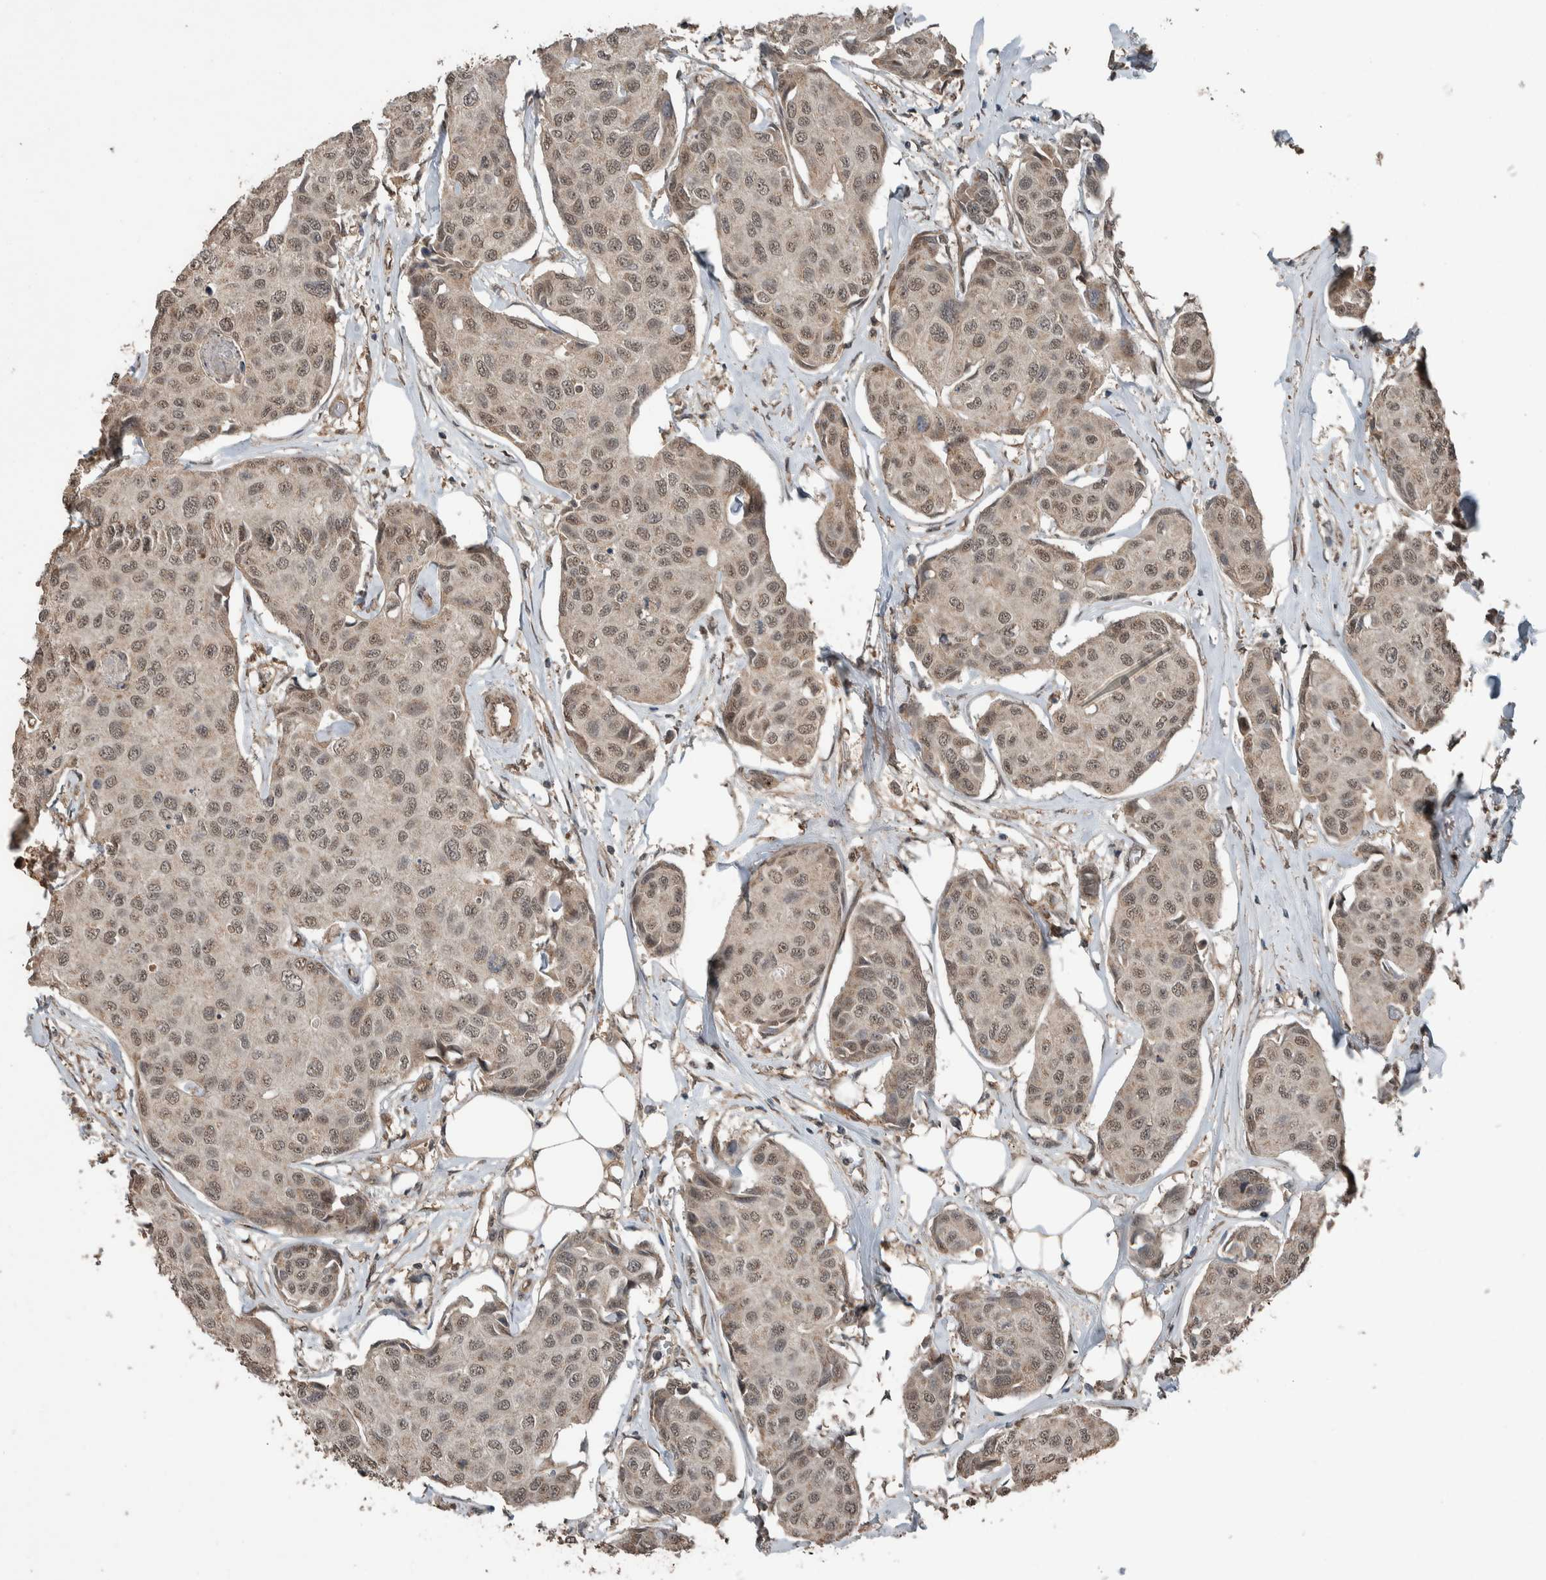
{"staining": {"intensity": "weak", "quantity": ">75%", "location": "nuclear"}, "tissue": "breast cancer", "cell_type": "Tumor cells", "image_type": "cancer", "snomed": [{"axis": "morphology", "description": "Duct carcinoma"}, {"axis": "topography", "description": "Breast"}], "caption": "An IHC photomicrograph of neoplastic tissue is shown. Protein staining in brown labels weak nuclear positivity in infiltrating ductal carcinoma (breast) within tumor cells.", "gene": "MYO1E", "patient": {"sex": "female", "age": 80}}